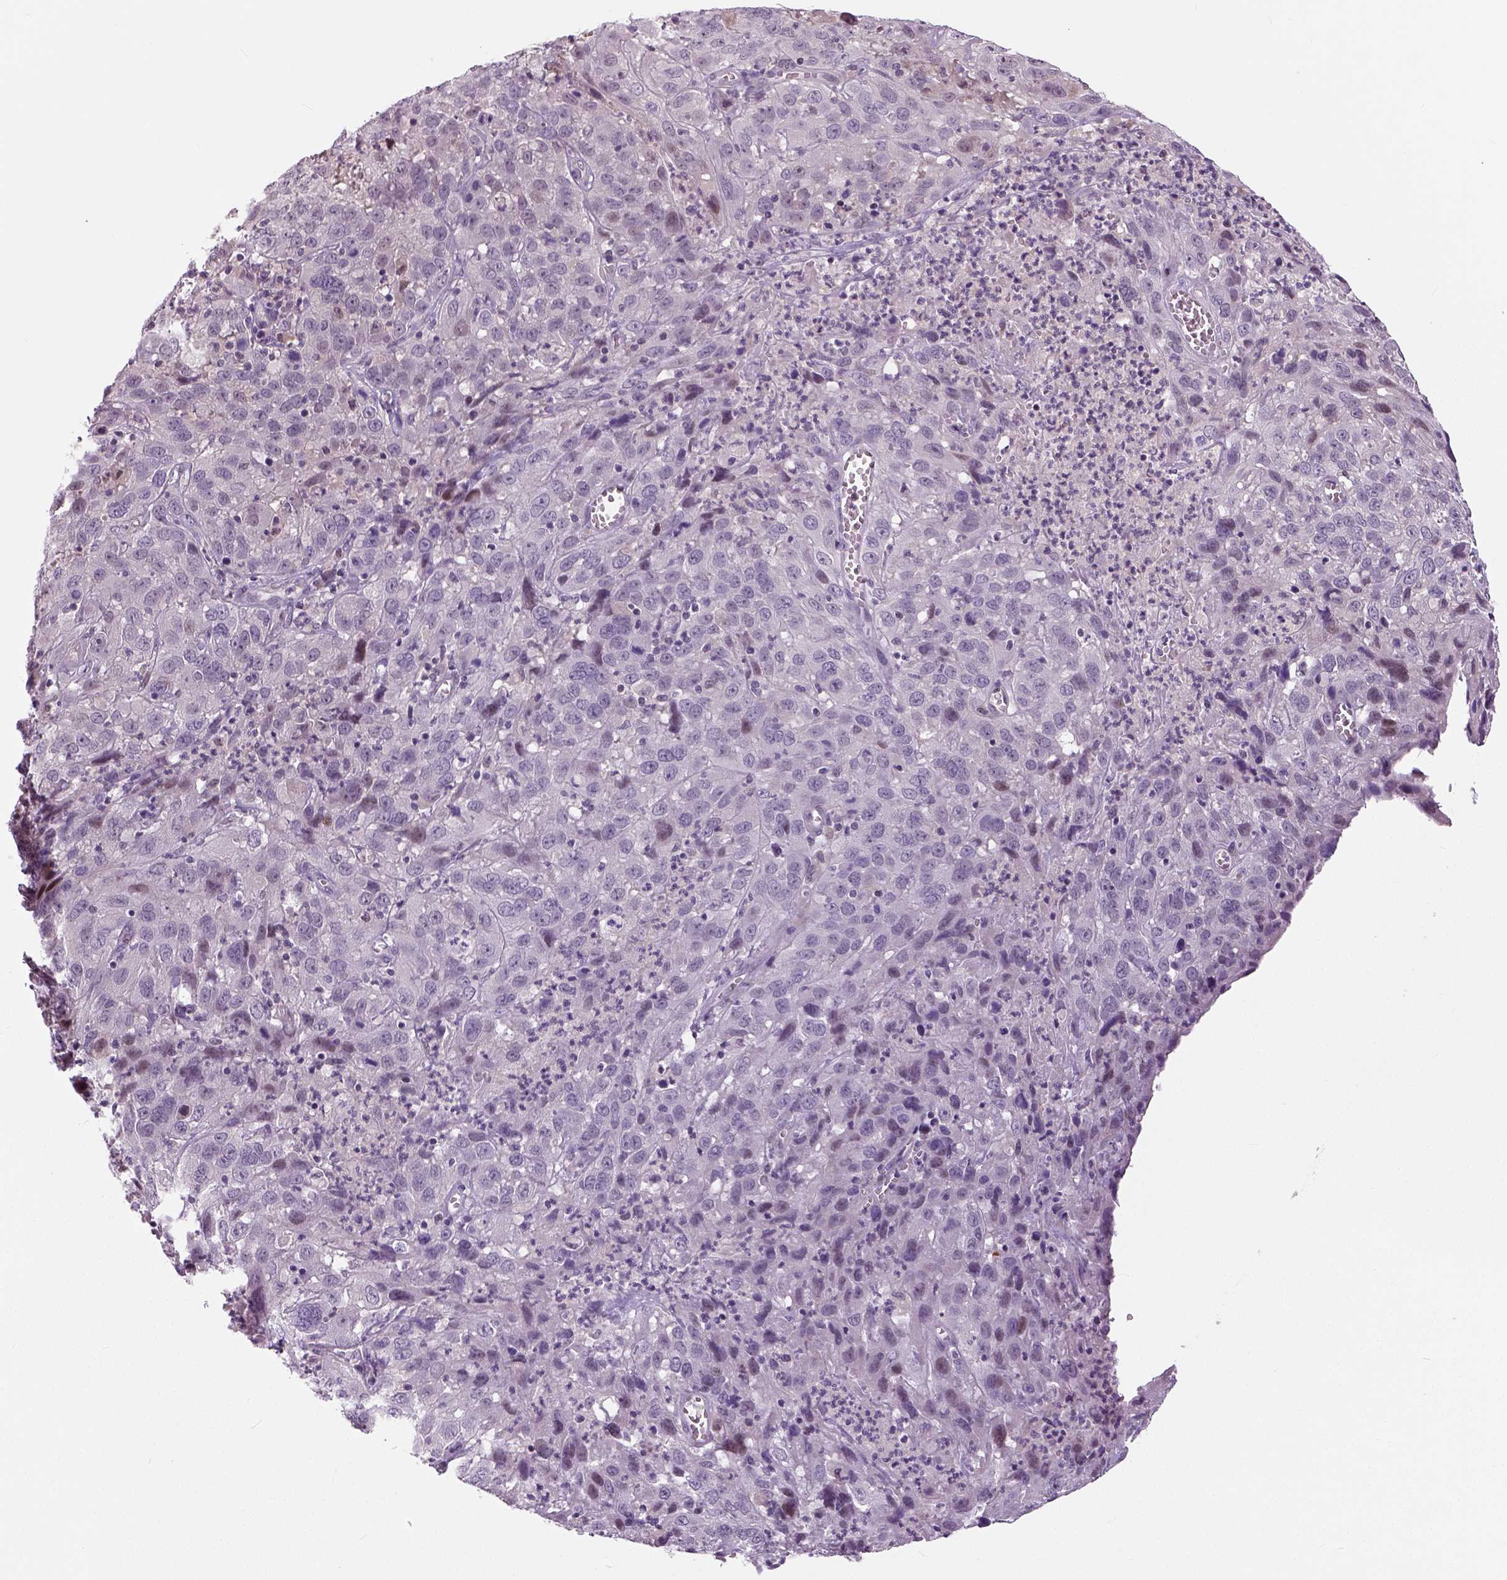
{"staining": {"intensity": "negative", "quantity": "none", "location": "none"}, "tissue": "cervical cancer", "cell_type": "Tumor cells", "image_type": "cancer", "snomed": [{"axis": "morphology", "description": "Squamous cell carcinoma, NOS"}, {"axis": "topography", "description": "Cervix"}], "caption": "IHC histopathology image of human squamous cell carcinoma (cervical) stained for a protein (brown), which shows no positivity in tumor cells.", "gene": "NECAB1", "patient": {"sex": "female", "age": 32}}